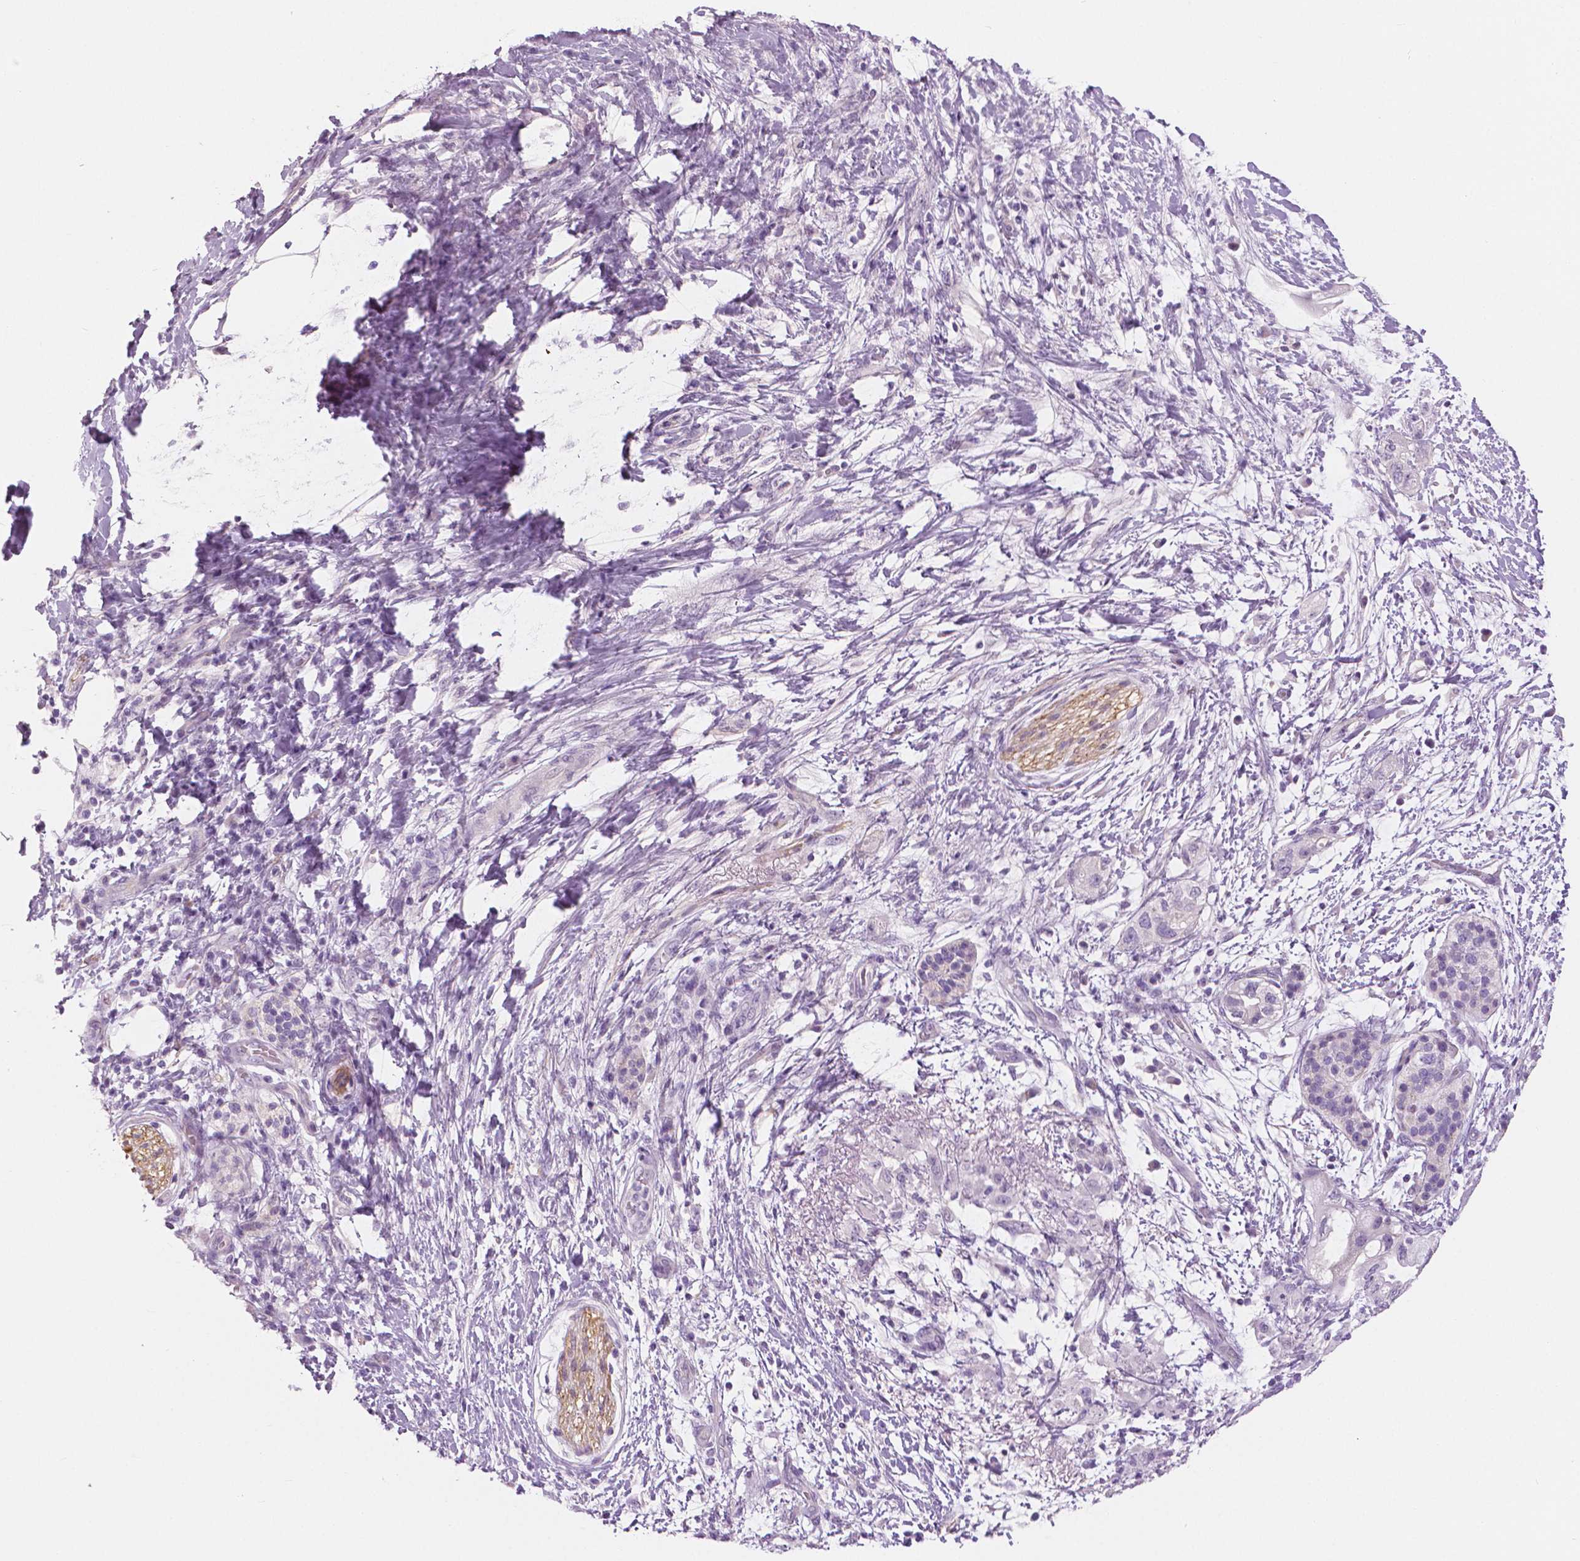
{"staining": {"intensity": "negative", "quantity": "none", "location": "none"}, "tissue": "pancreatic cancer", "cell_type": "Tumor cells", "image_type": "cancer", "snomed": [{"axis": "morphology", "description": "Adenocarcinoma, NOS"}, {"axis": "topography", "description": "Pancreas"}], "caption": "Immunohistochemical staining of human pancreatic cancer (adenocarcinoma) shows no significant expression in tumor cells.", "gene": "SLC24A1", "patient": {"sex": "female", "age": 72}}